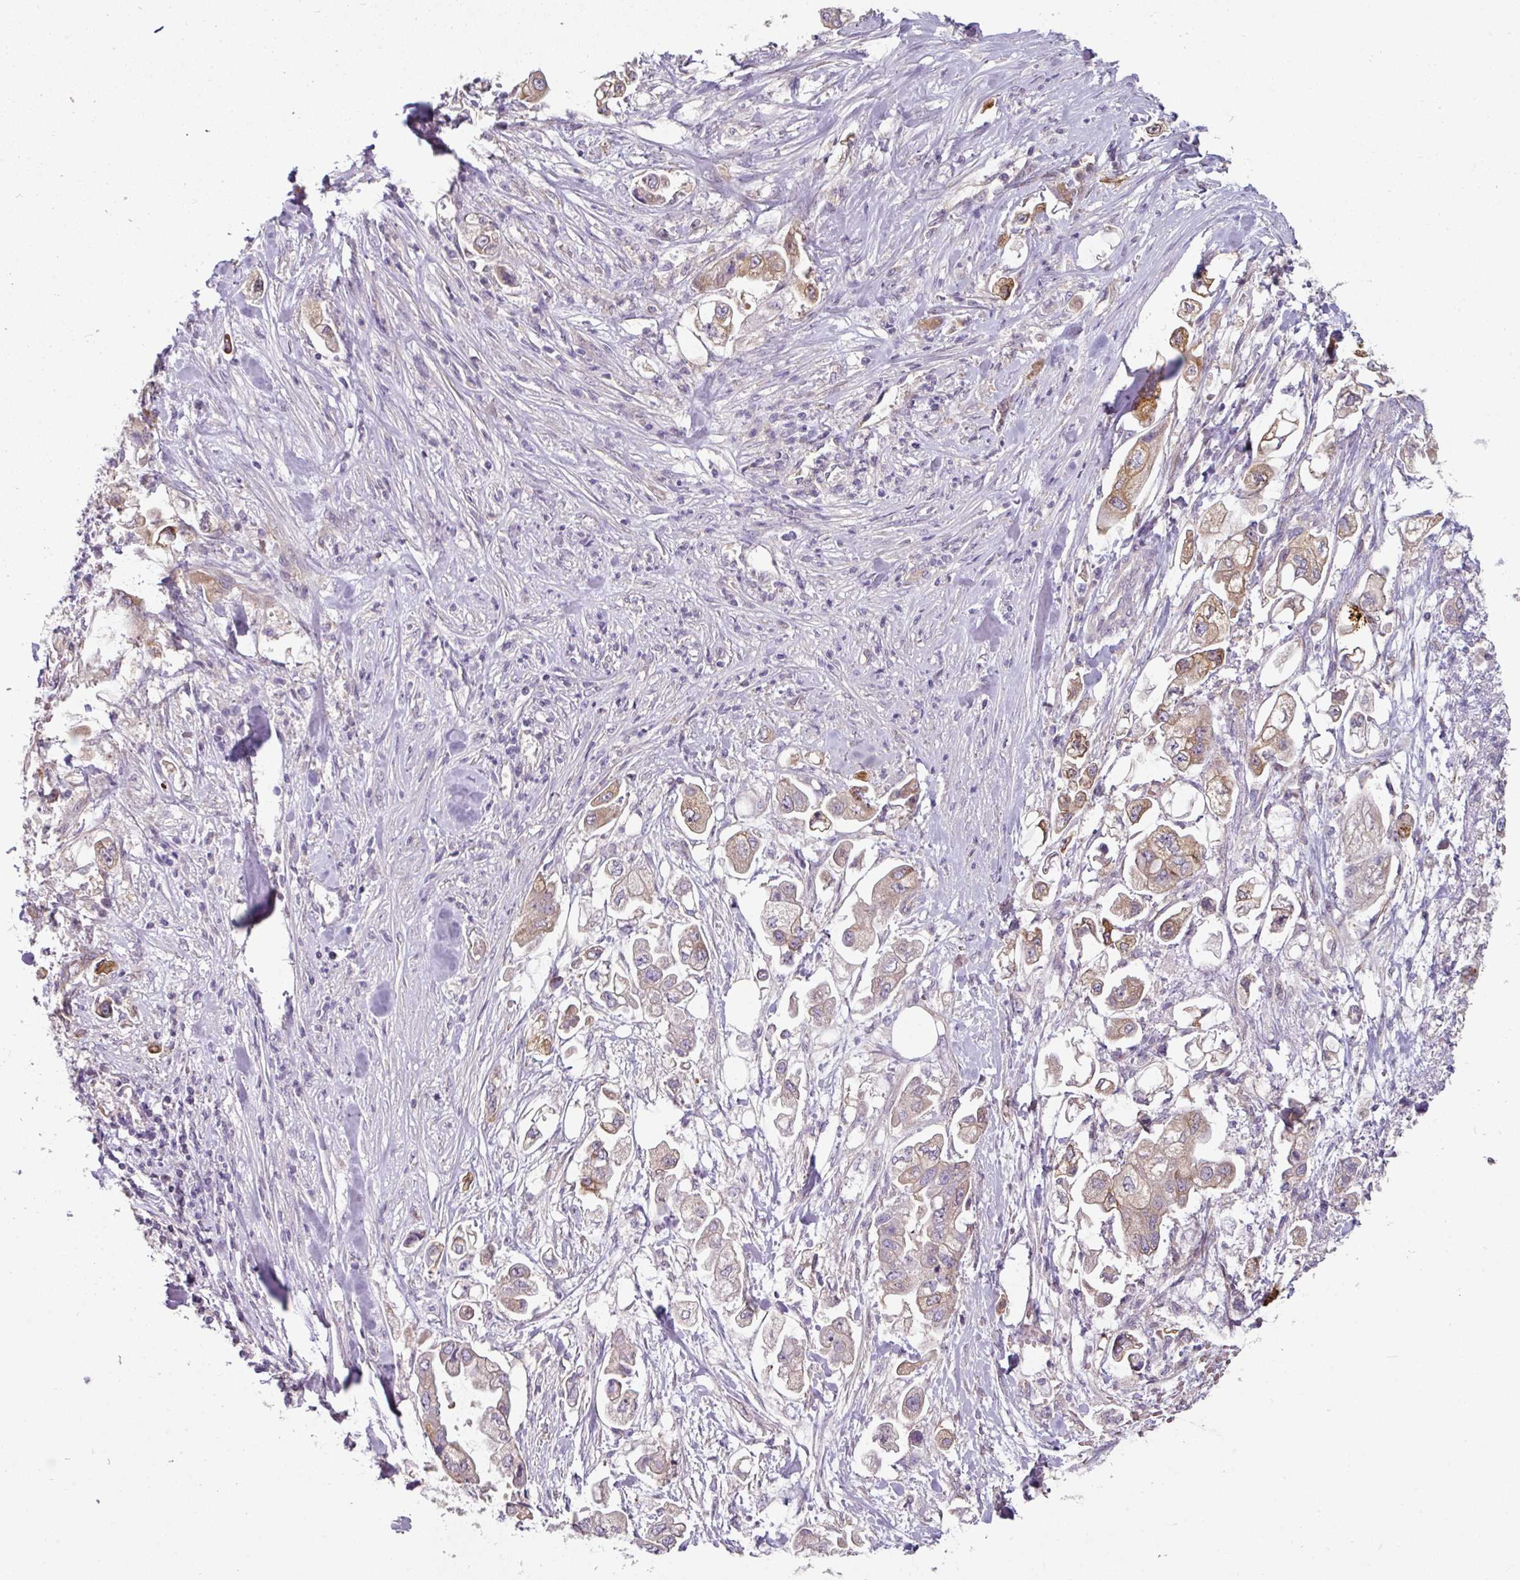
{"staining": {"intensity": "moderate", "quantity": "25%-75%", "location": "cytoplasmic/membranous"}, "tissue": "stomach cancer", "cell_type": "Tumor cells", "image_type": "cancer", "snomed": [{"axis": "morphology", "description": "Adenocarcinoma, NOS"}, {"axis": "topography", "description": "Stomach"}], "caption": "This is a histology image of immunohistochemistry staining of stomach cancer, which shows moderate staining in the cytoplasmic/membranous of tumor cells.", "gene": "C19orf33", "patient": {"sex": "male", "age": 62}}